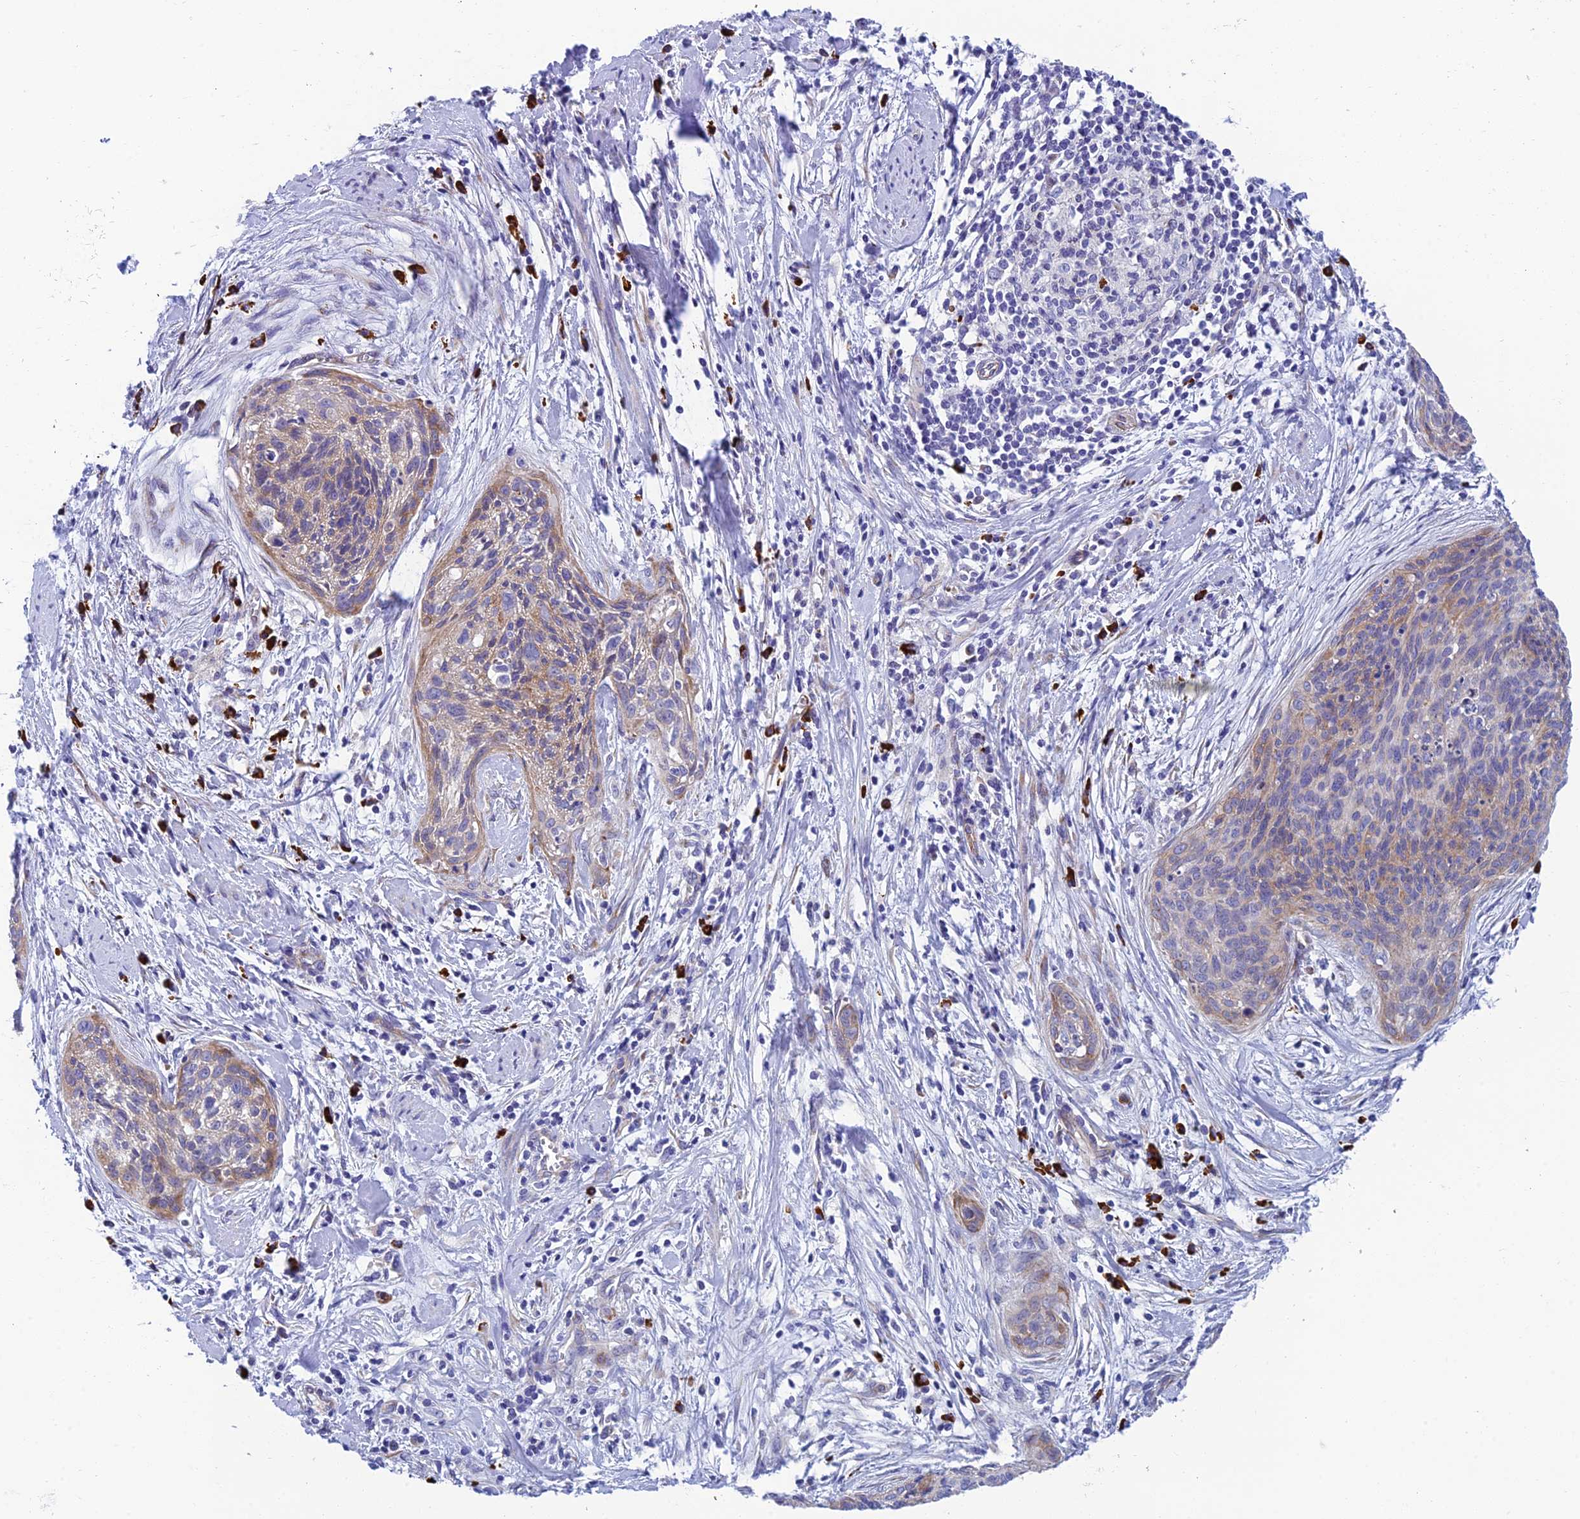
{"staining": {"intensity": "weak", "quantity": "<25%", "location": "cytoplasmic/membranous"}, "tissue": "cervical cancer", "cell_type": "Tumor cells", "image_type": "cancer", "snomed": [{"axis": "morphology", "description": "Squamous cell carcinoma, NOS"}, {"axis": "topography", "description": "Cervix"}], "caption": "A high-resolution photomicrograph shows immunohistochemistry staining of cervical cancer (squamous cell carcinoma), which shows no significant expression in tumor cells.", "gene": "MACIR", "patient": {"sex": "female", "age": 55}}